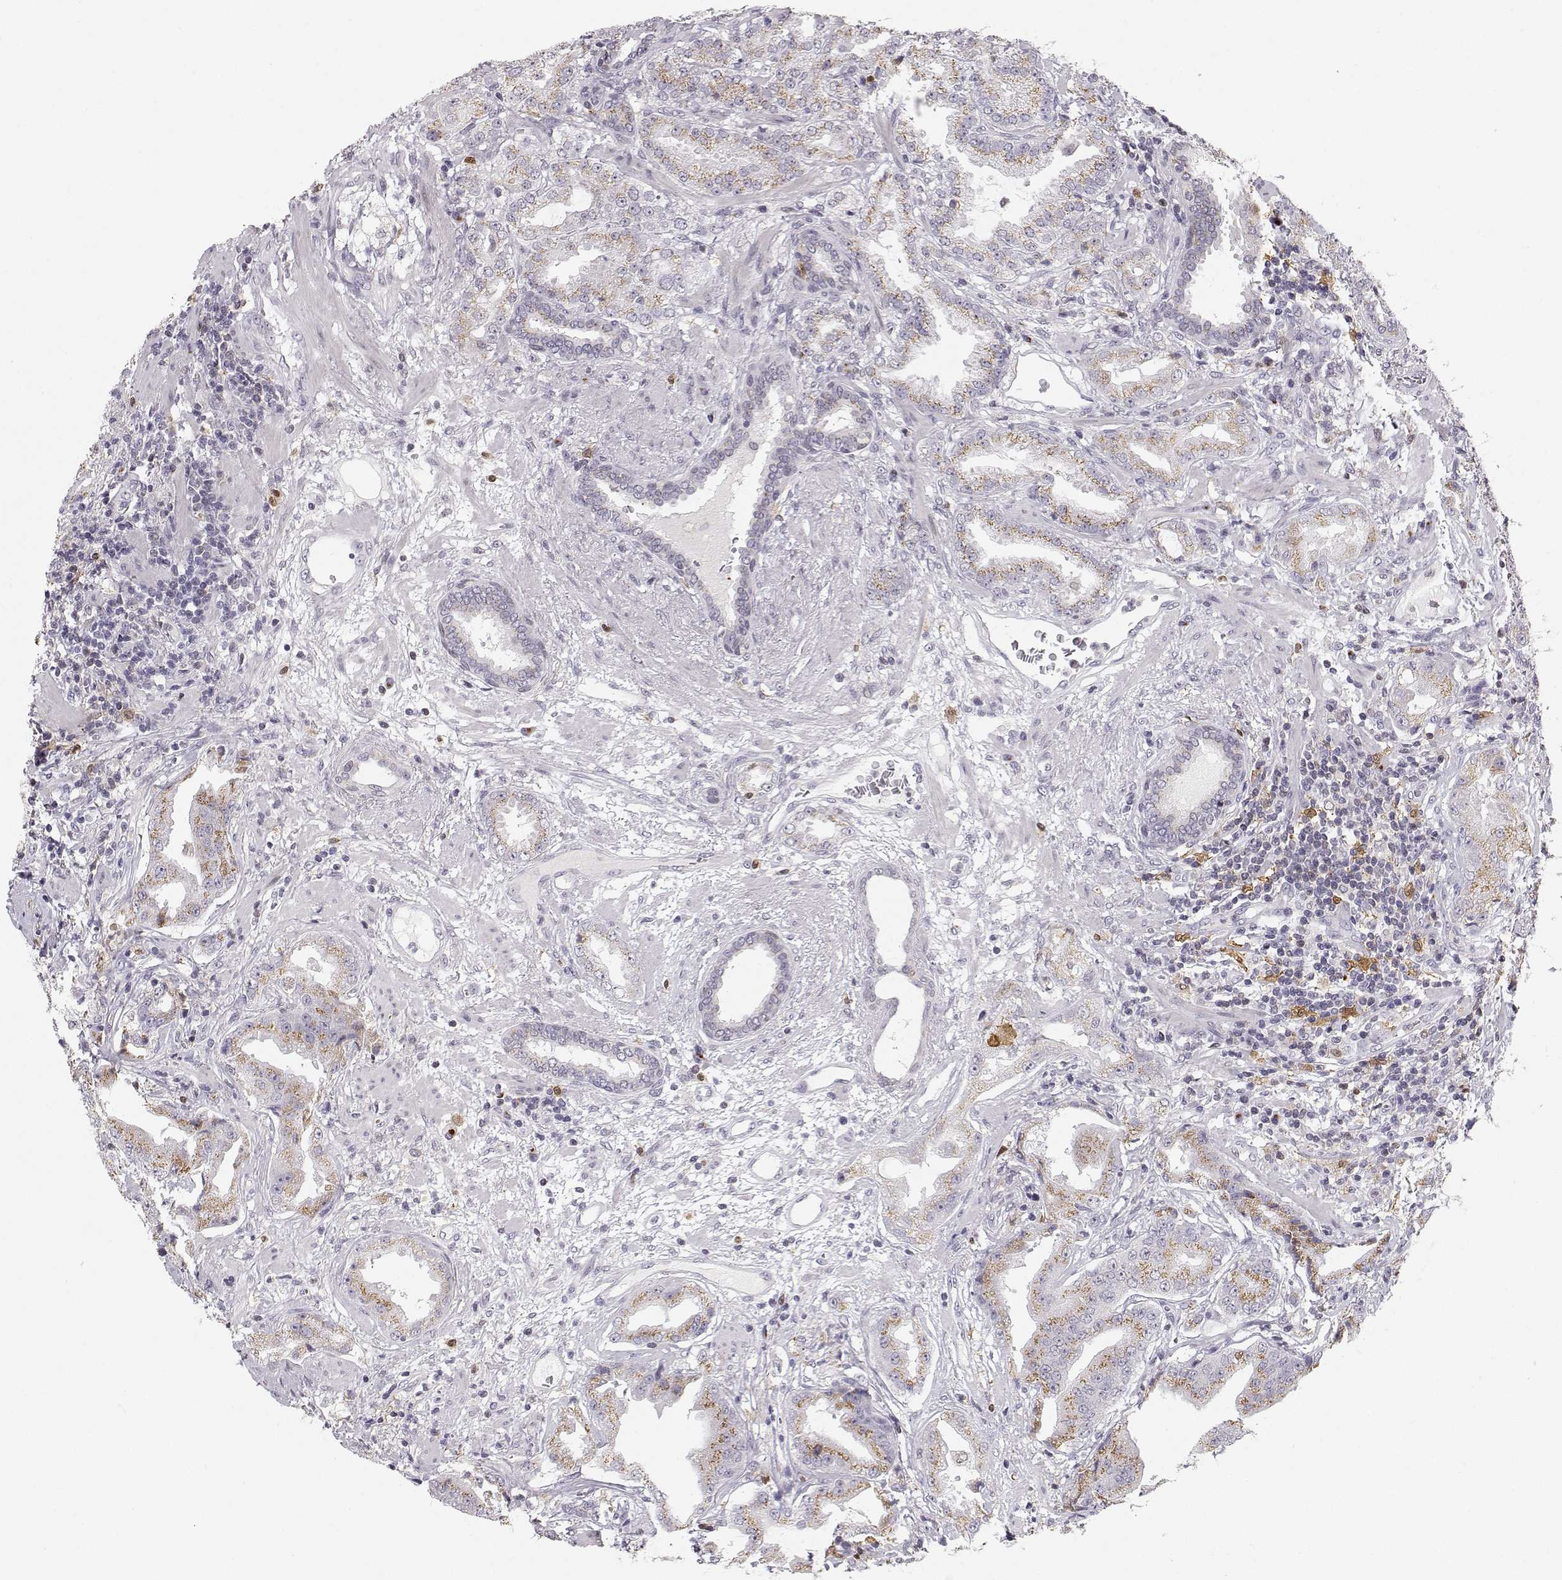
{"staining": {"intensity": "moderate", "quantity": "25%-75%", "location": "cytoplasmic/membranous"}, "tissue": "prostate cancer", "cell_type": "Tumor cells", "image_type": "cancer", "snomed": [{"axis": "morphology", "description": "Adenocarcinoma, Low grade"}, {"axis": "topography", "description": "Prostate"}], "caption": "Protein expression analysis of prostate cancer (low-grade adenocarcinoma) shows moderate cytoplasmic/membranous expression in approximately 25%-75% of tumor cells.", "gene": "HTR7", "patient": {"sex": "male", "age": 62}}